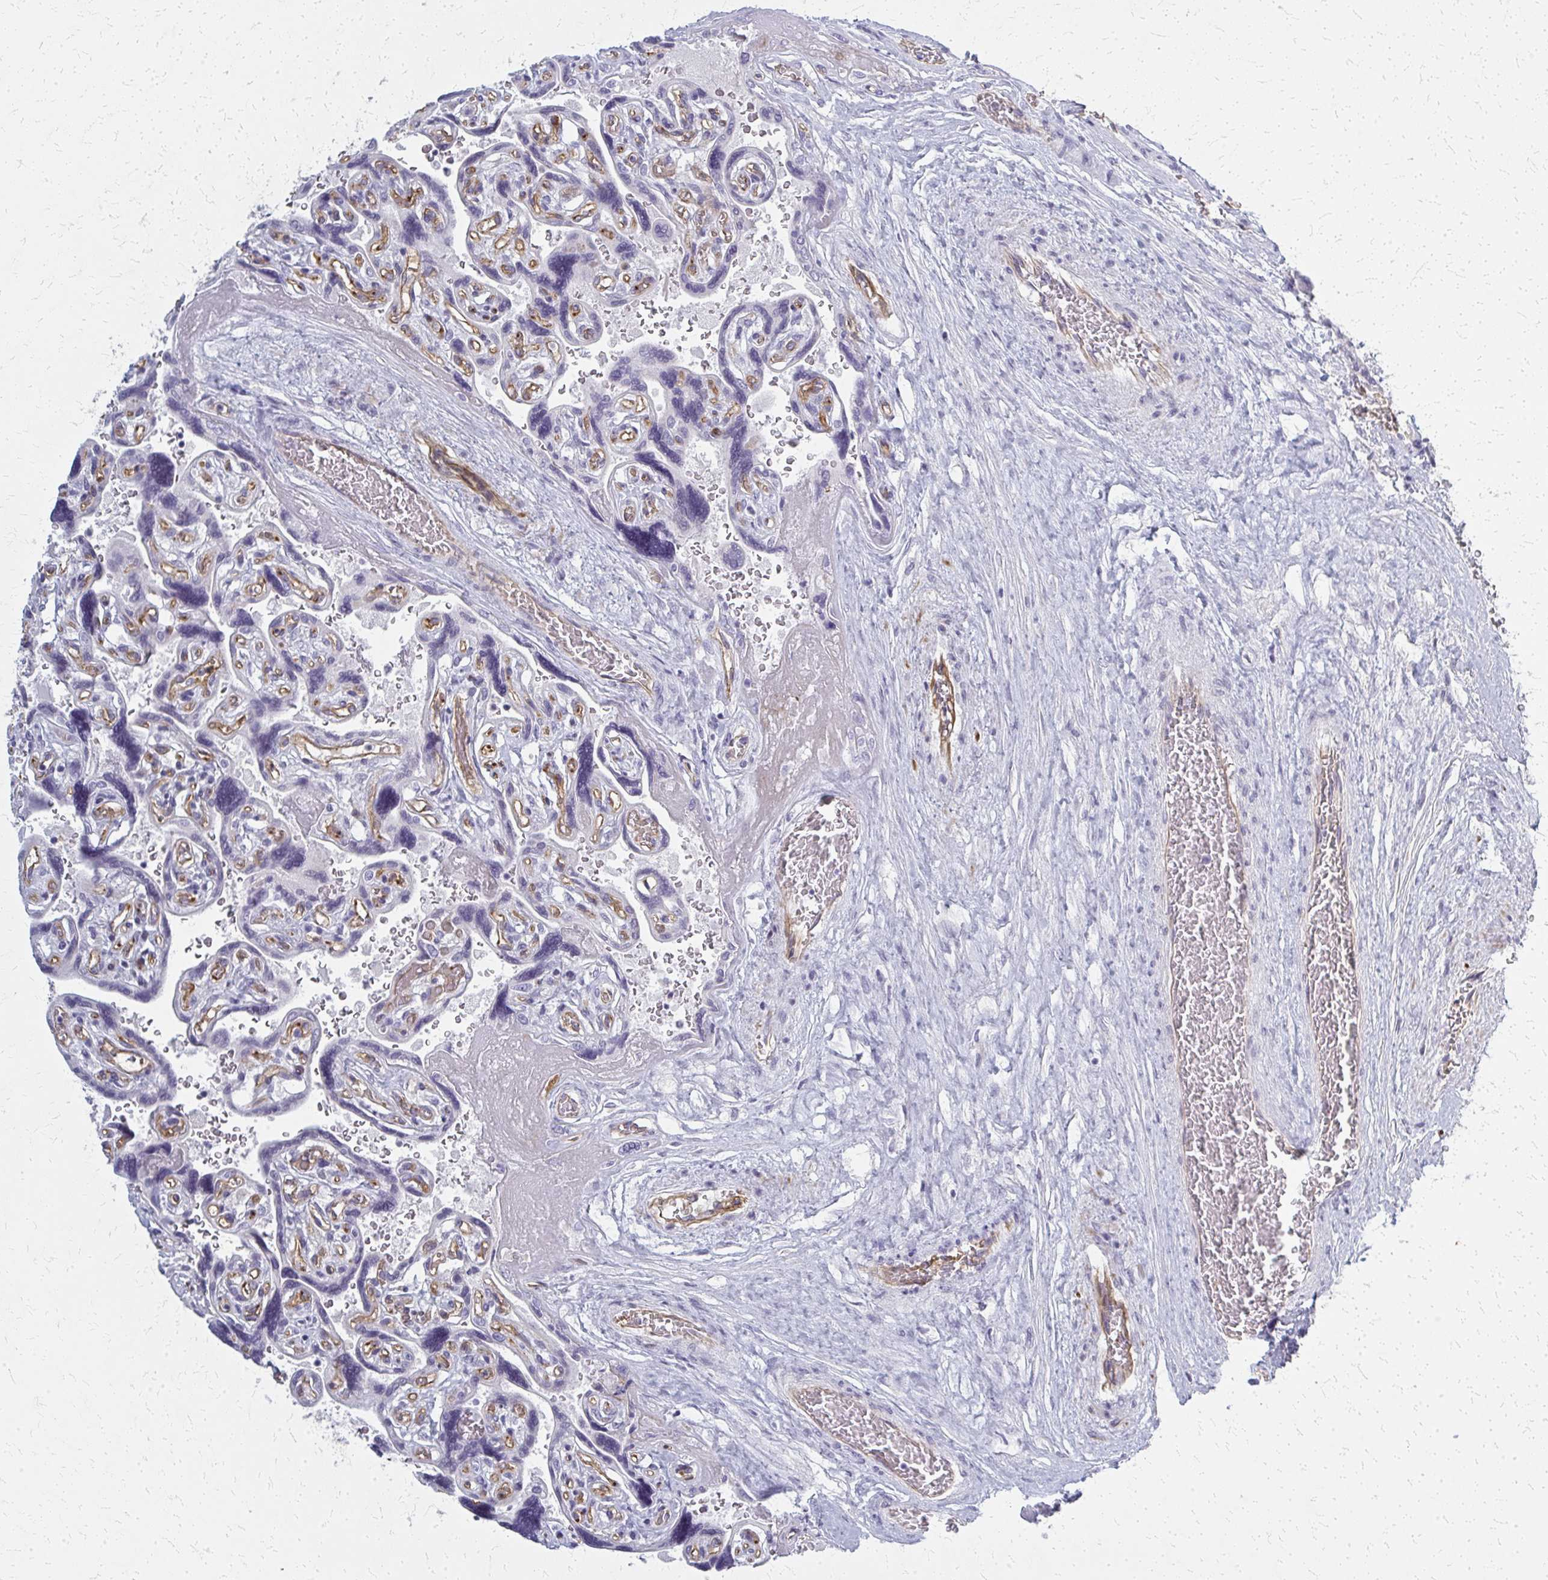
{"staining": {"intensity": "negative", "quantity": "none", "location": "none"}, "tissue": "placenta", "cell_type": "Decidual cells", "image_type": "normal", "snomed": [{"axis": "morphology", "description": "Normal tissue, NOS"}, {"axis": "topography", "description": "Placenta"}], "caption": "A photomicrograph of human placenta is negative for staining in decidual cells. Nuclei are stained in blue.", "gene": "CASQ2", "patient": {"sex": "female", "age": 32}}